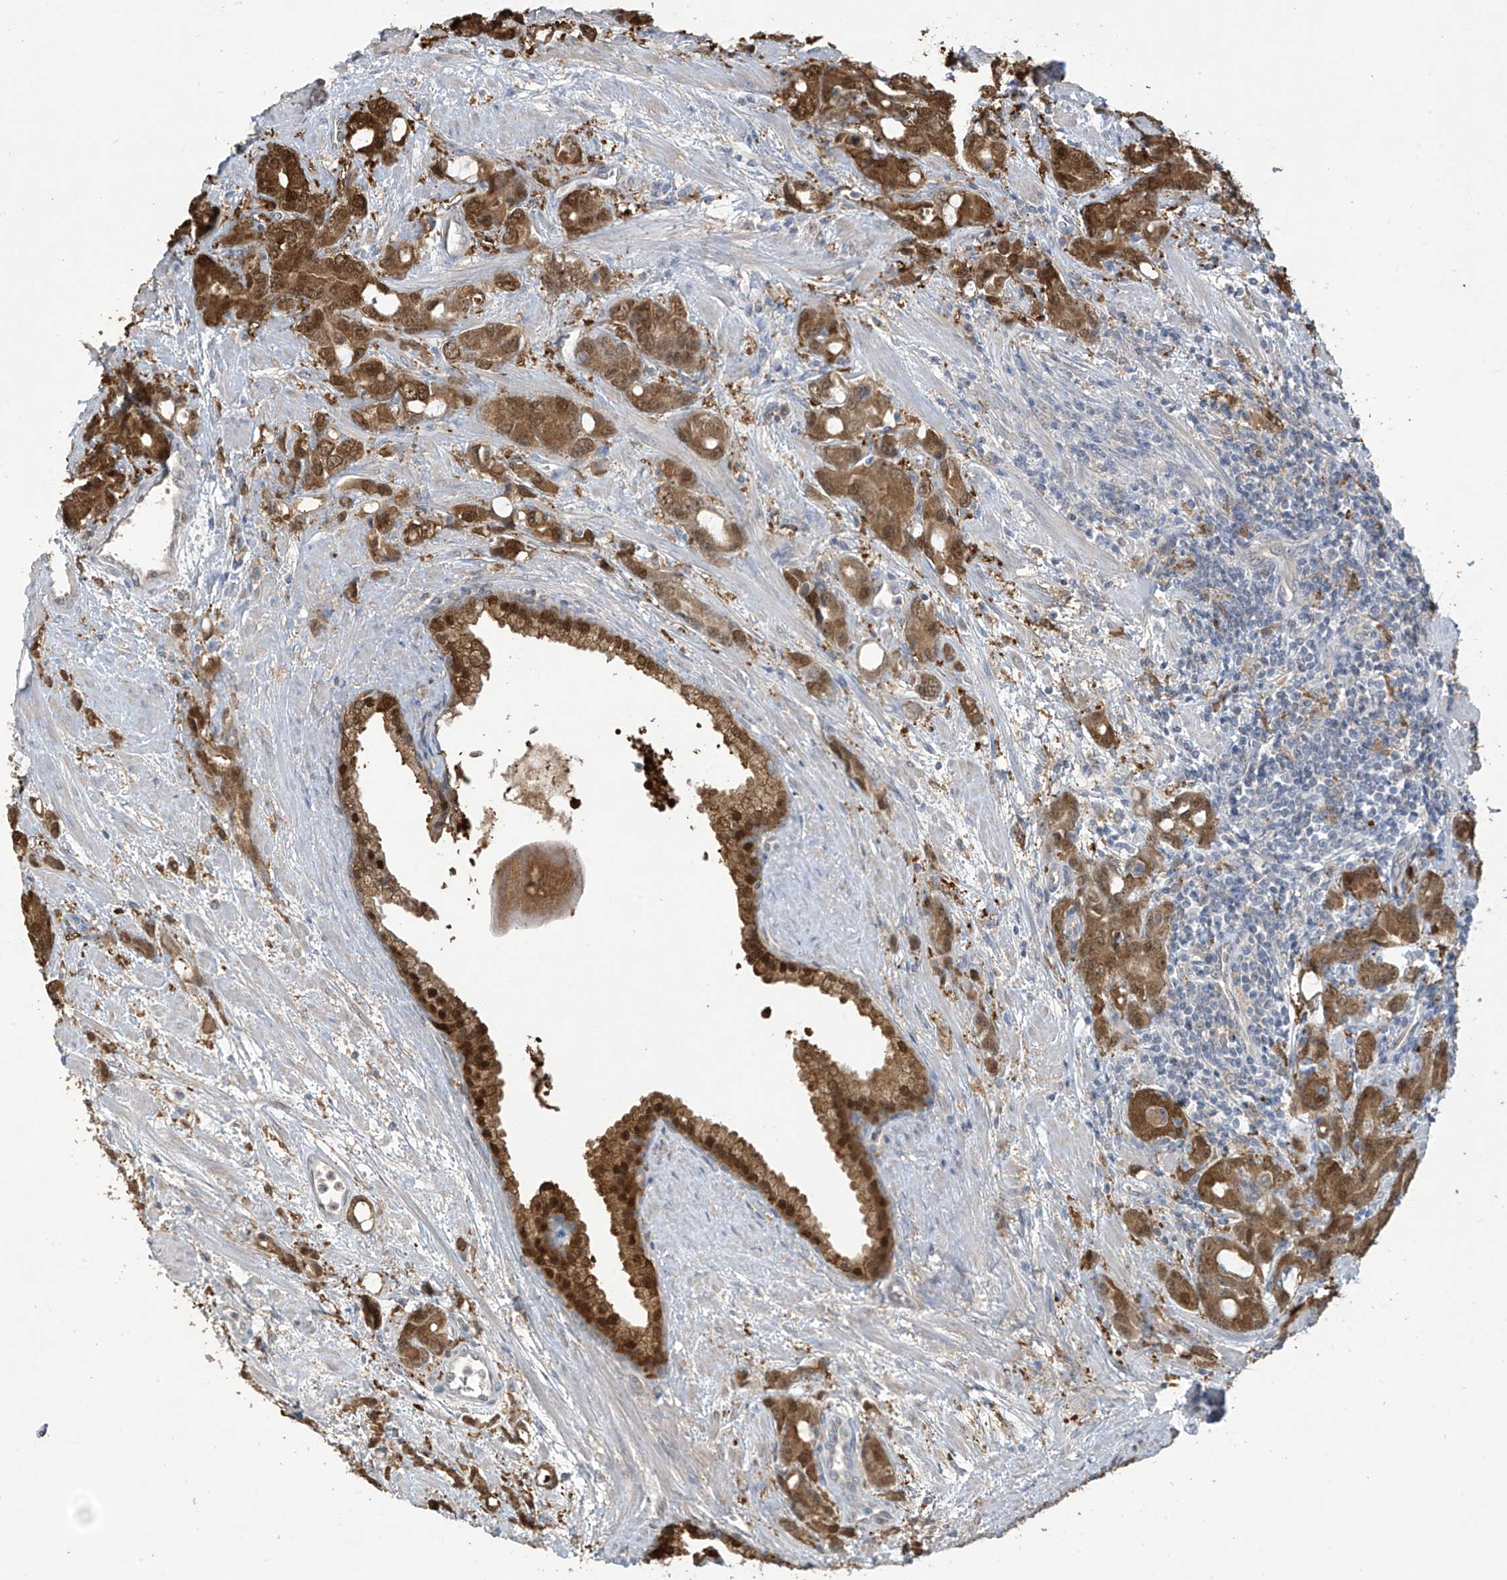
{"staining": {"intensity": "strong", "quantity": ">75%", "location": "cytoplasmic/membranous,nuclear"}, "tissue": "prostate cancer", "cell_type": "Tumor cells", "image_type": "cancer", "snomed": [{"axis": "morphology", "description": "Adenocarcinoma, High grade"}, {"axis": "topography", "description": "Prostate"}], "caption": "There is high levels of strong cytoplasmic/membranous and nuclear staining in tumor cells of prostate cancer (adenocarcinoma (high-grade)), as demonstrated by immunohistochemical staining (brown color).", "gene": "IDH1", "patient": {"sex": "male", "age": 62}}